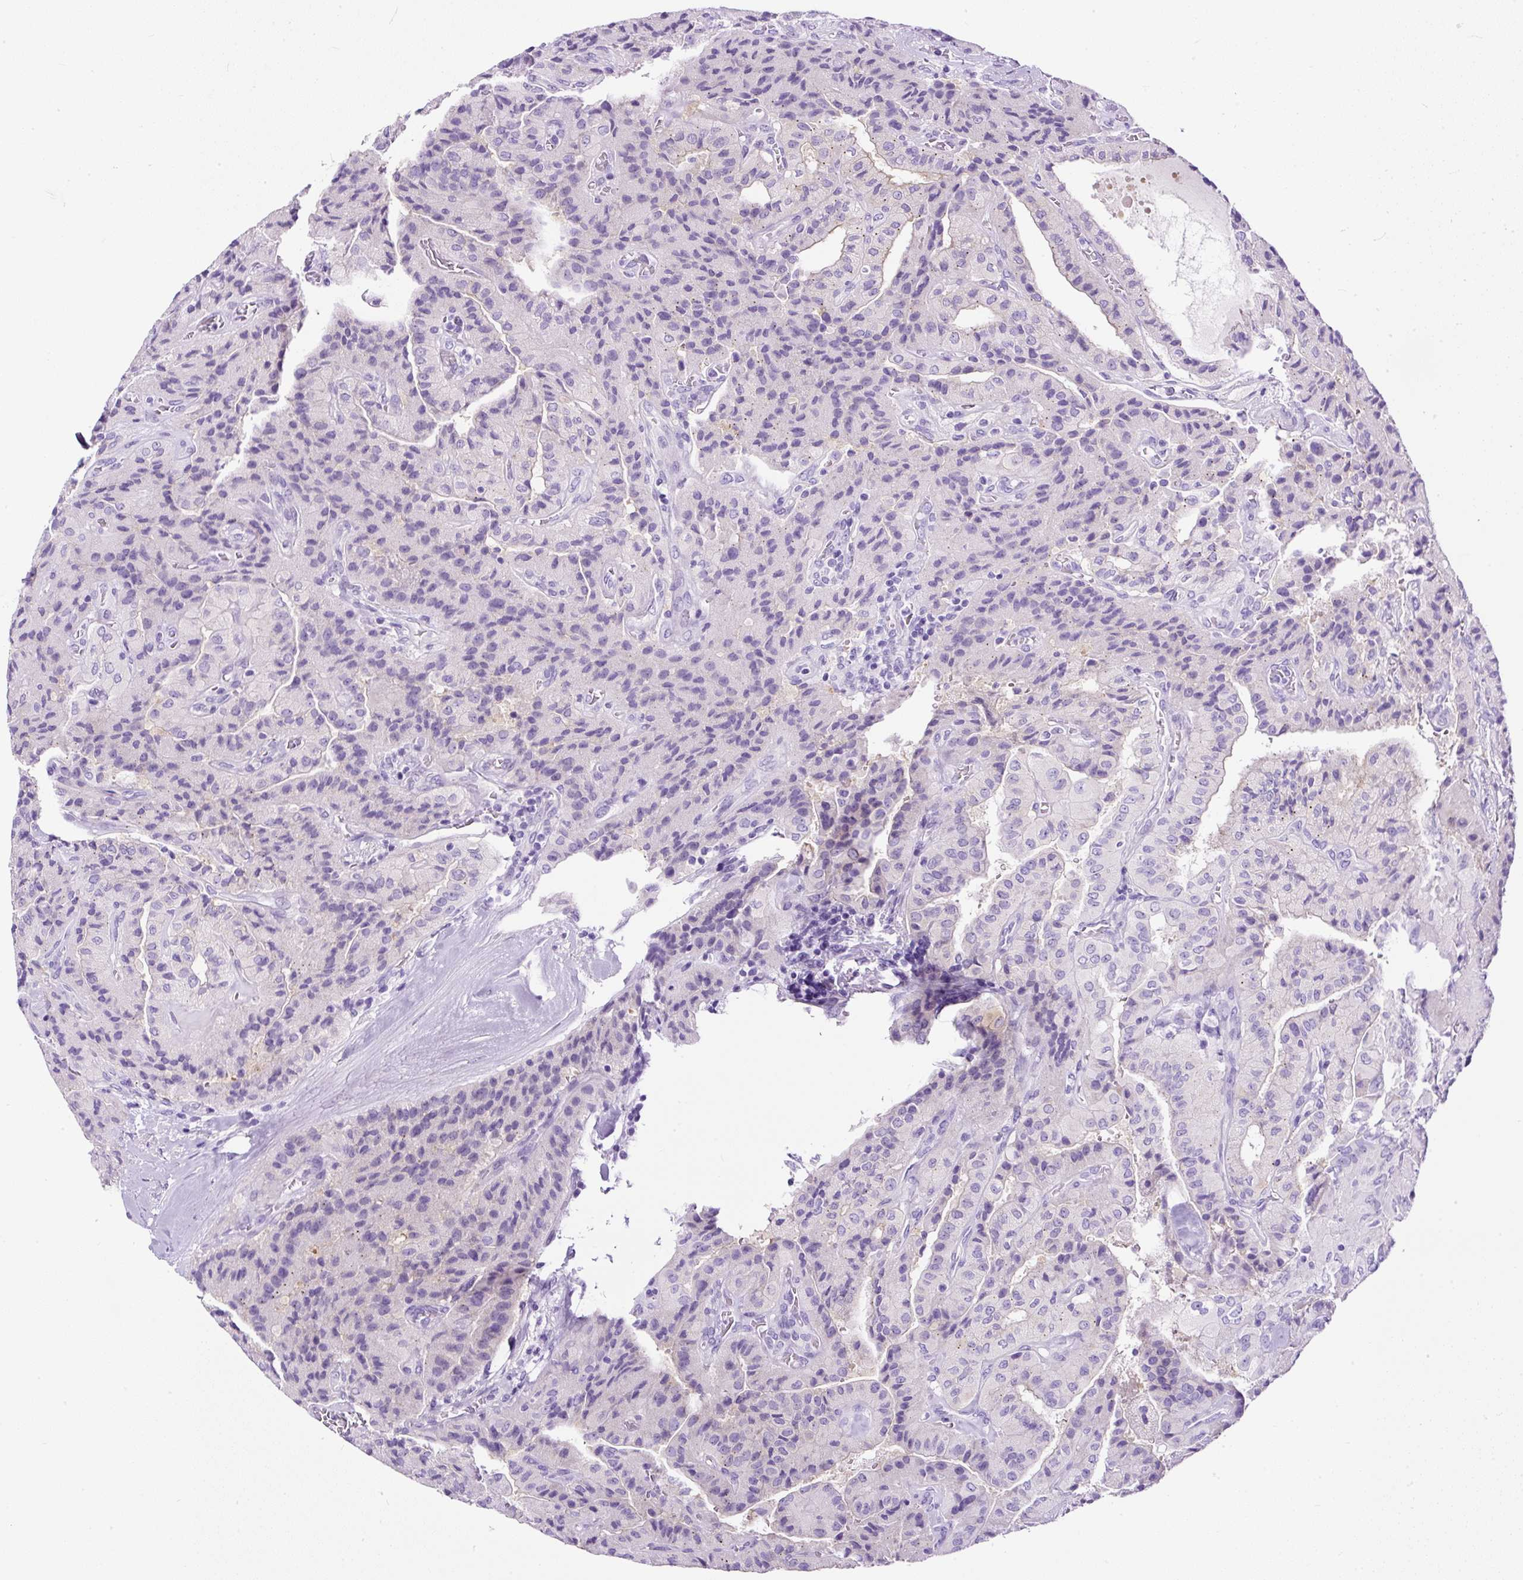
{"staining": {"intensity": "negative", "quantity": "none", "location": "none"}, "tissue": "thyroid cancer", "cell_type": "Tumor cells", "image_type": "cancer", "snomed": [{"axis": "morphology", "description": "Normal tissue, NOS"}, {"axis": "morphology", "description": "Papillary adenocarcinoma, NOS"}, {"axis": "topography", "description": "Thyroid gland"}], "caption": "Tumor cells show no significant staining in thyroid cancer (papillary adenocarcinoma).", "gene": "STOX2", "patient": {"sex": "female", "age": 59}}